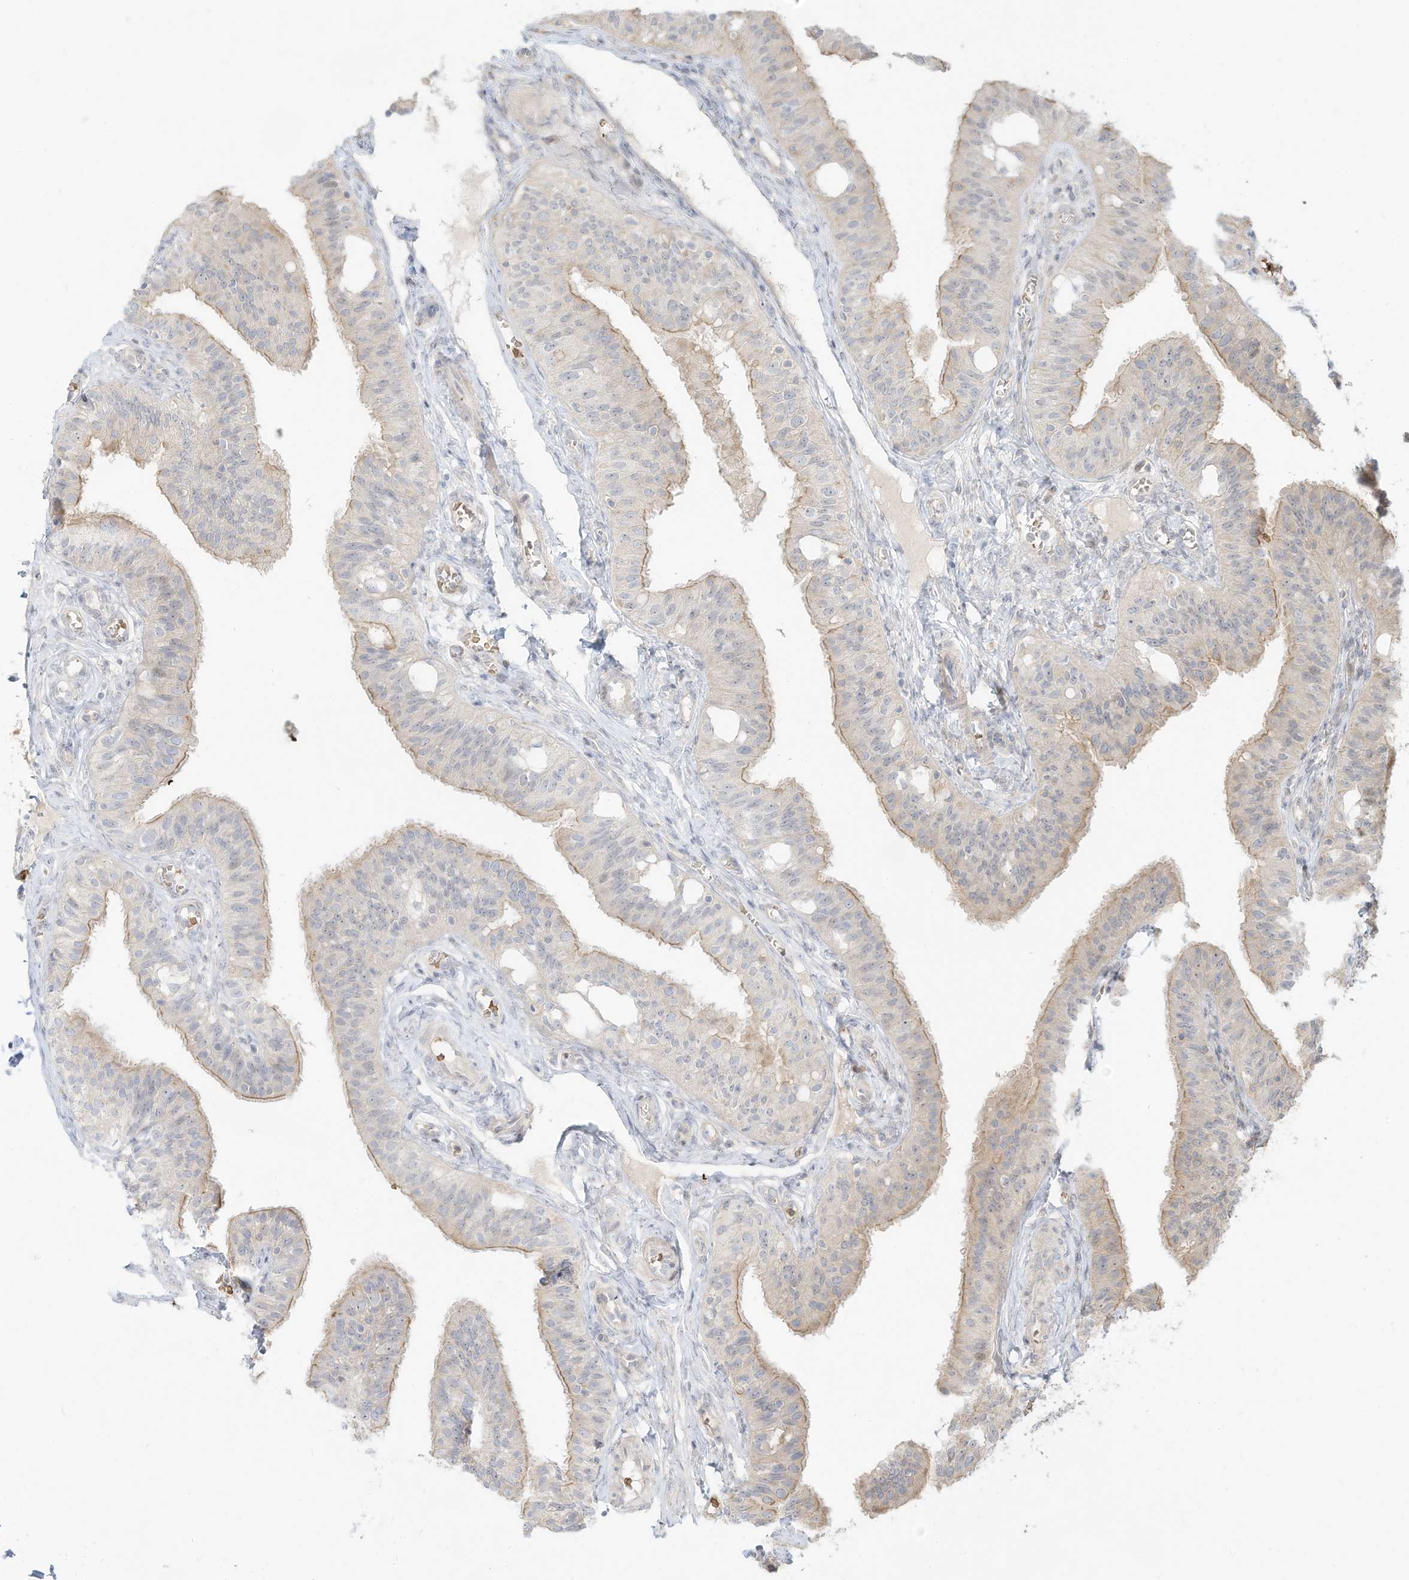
{"staining": {"intensity": "weak", "quantity": "25%-75%", "location": "cytoplasmic/membranous"}, "tissue": "fallopian tube", "cell_type": "Glandular cells", "image_type": "normal", "snomed": [{"axis": "morphology", "description": "Normal tissue, NOS"}, {"axis": "topography", "description": "Fallopian tube"}, {"axis": "topography", "description": "Ovary"}], "caption": "A high-resolution photomicrograph shows IHC staining of unremarkable fallopian tube, which reveals weak cytoplasmic/membranous staining in approximately 25%-75% of glandular cells.", "gene": "OFD1", "patient": {"sex": "female", "age": 42}}